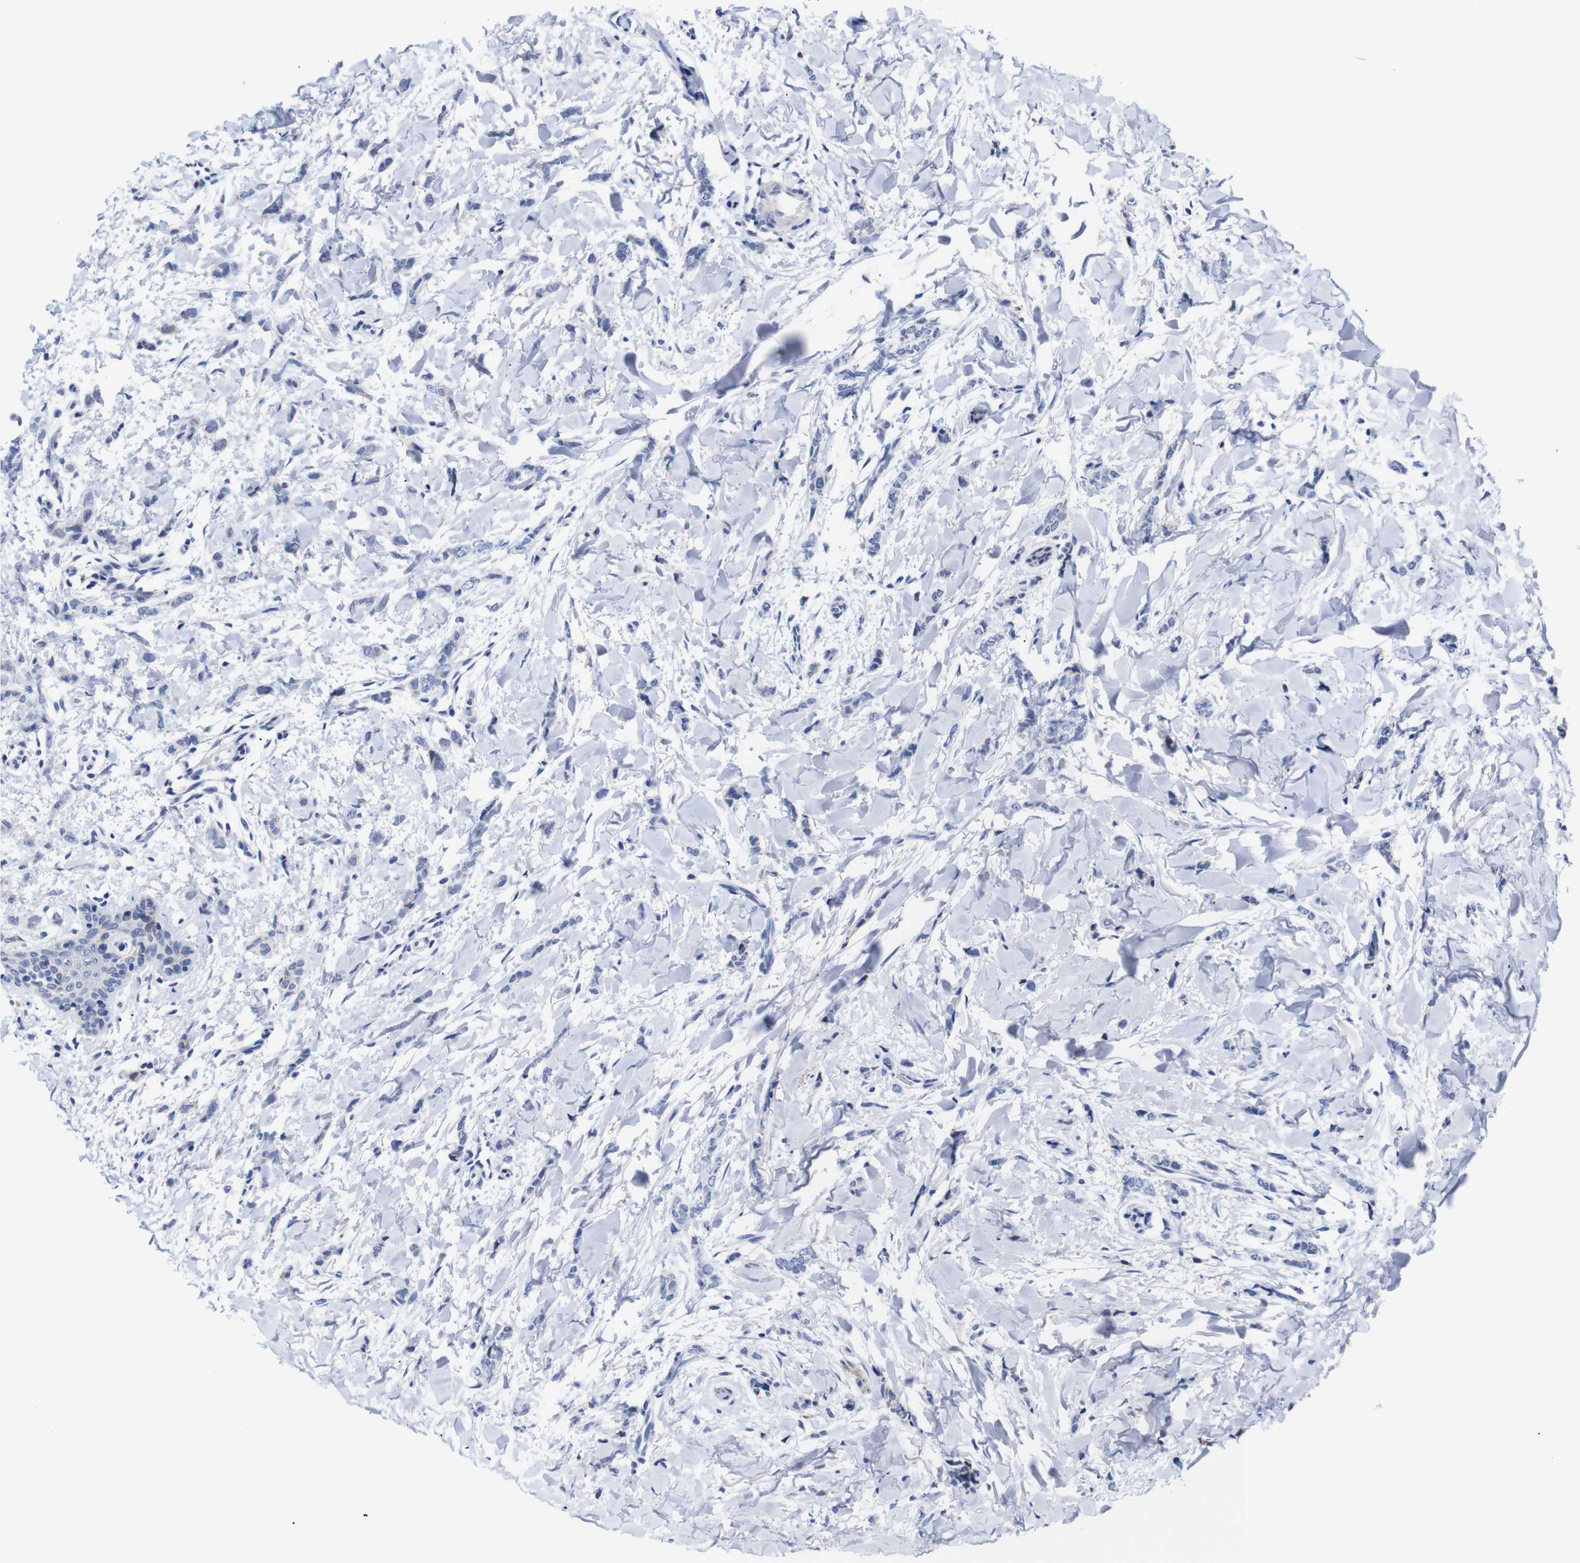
{"staining": {"intensity": "negative", "quantity": "none", "location": "none"}, "tissue": "breast cancer", "cell_type": "Tumor cells", "image_type": "cancer", "snomed": [{"axis": "morphology", "description": "Lobular carcinoma"}, {"axis": "topography", "description": "Skin"}, {"axis": "topography", "description": "Breast"}], "caption": "Immunohistochemical staining of human breast lobular carcinoma displays no significant expression in tumor cells. Nuclei are stained in blue.", "gene": "LRRC55", "patient": {"sex": "female", "age": 46}}